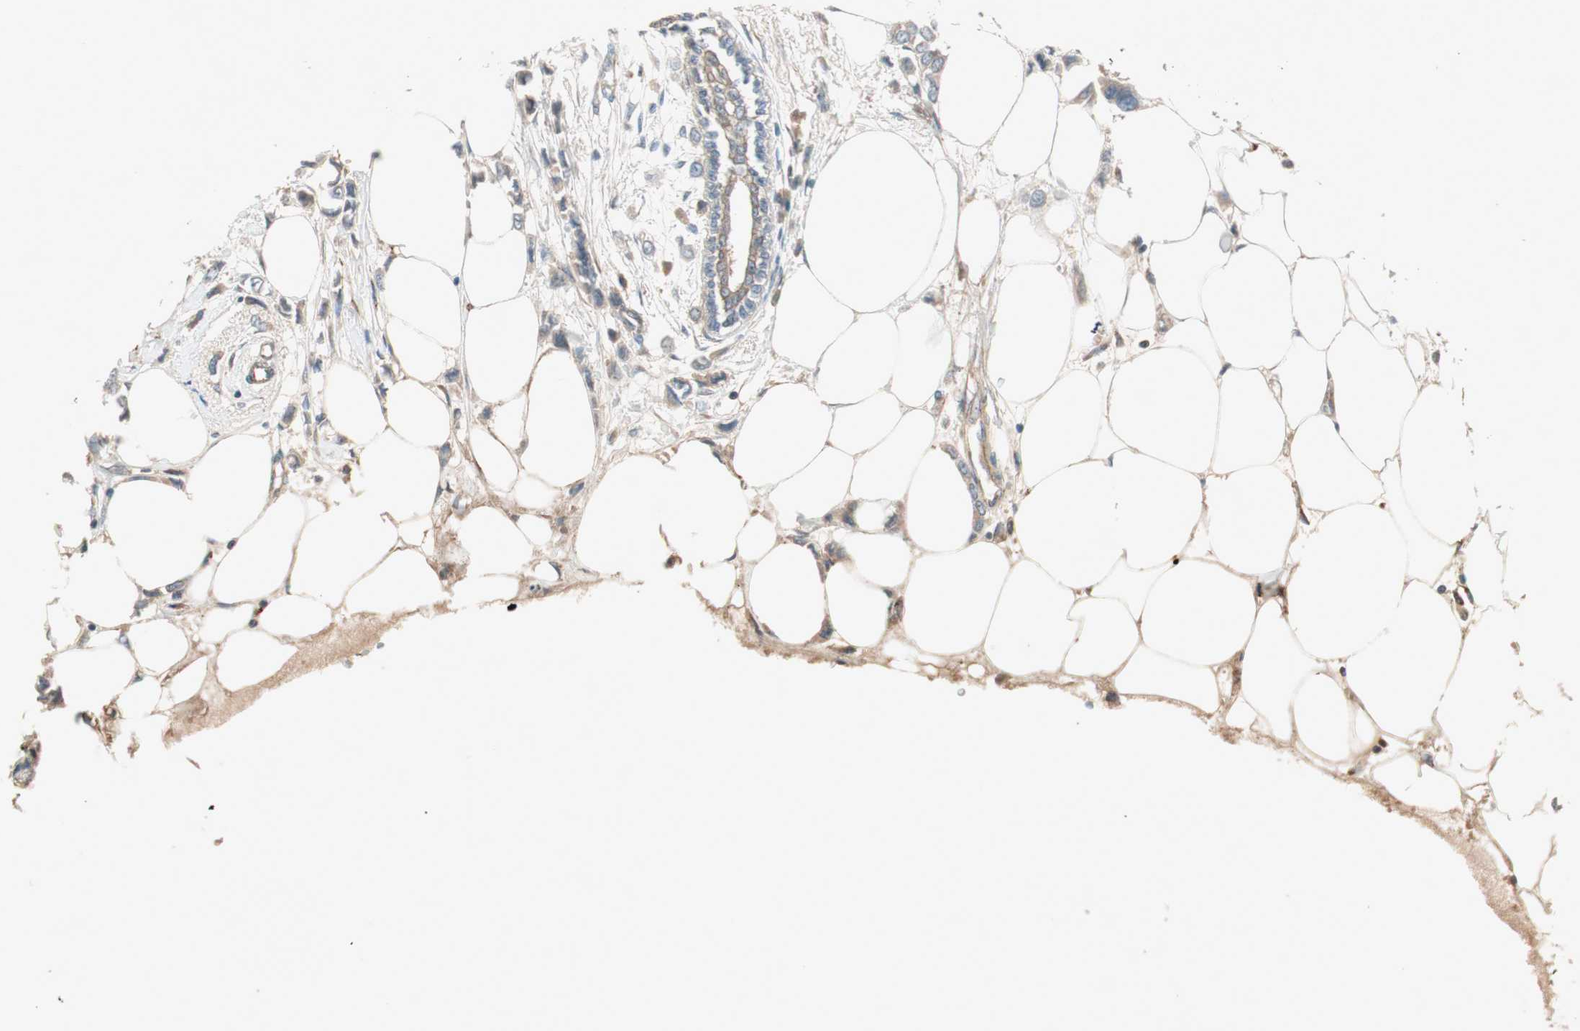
{"staining": {"intensity": "negative", "quantity": "none", "location": "none"}, "tissue": "breast cancer", "cell_type": "Tumor cells", "image_type": "cancer", "snomed": [{"axis": "morphology", "description": "Lobular carcinoma"}, {"axis": "topography", "description": "Breast"}], "caption": "Tumor cells are negative for brown protein staining in breast cancer (lobular carcinoma).", "gene": "EPHA6", "patient": {"sex": "female", "age": 51}}